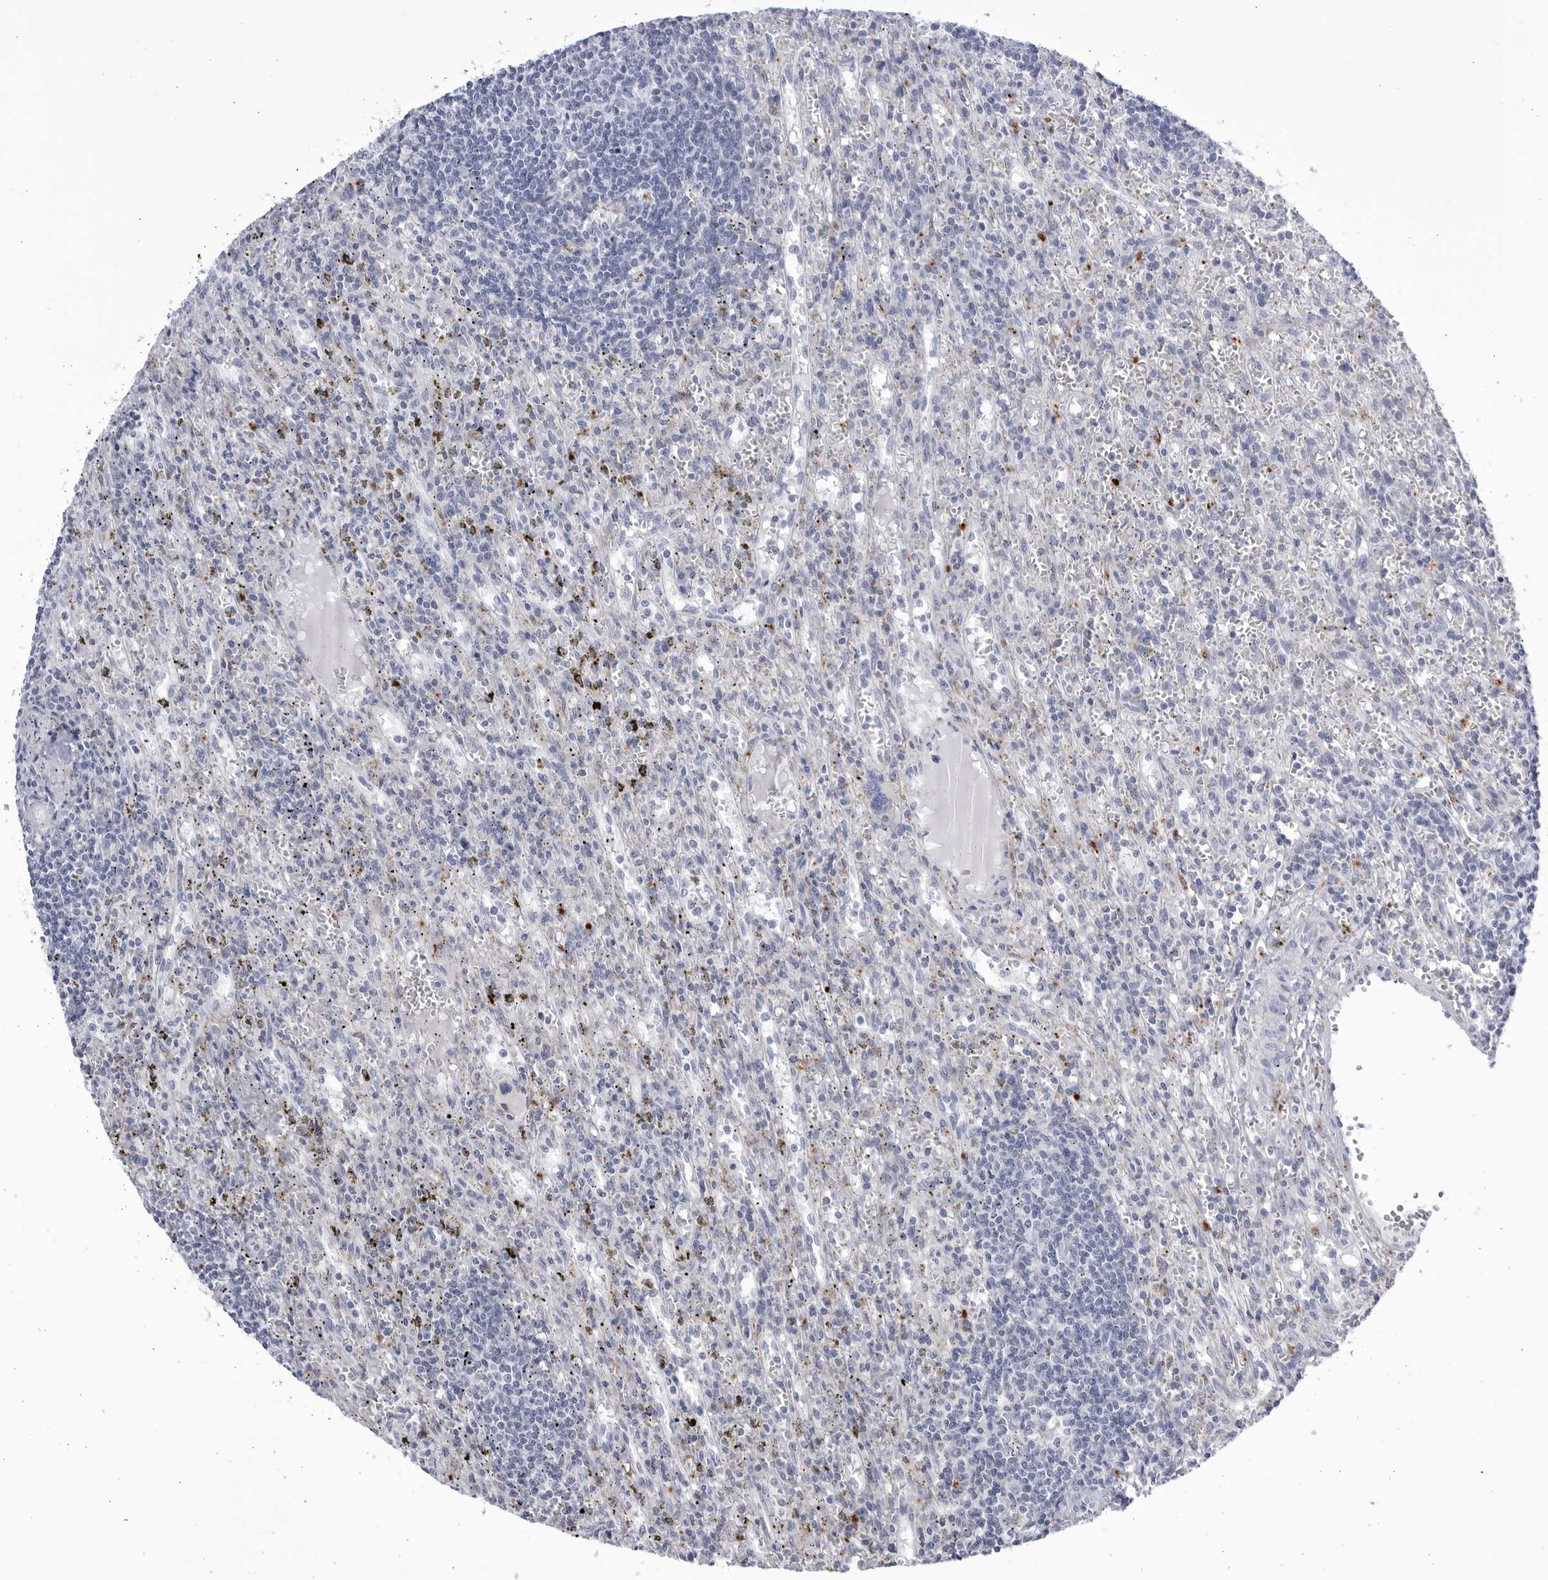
{"staining": {"intensity": "negative", "quantity": "none", "location": "none"}, "tissue": "lymphoma", "cell_type": "Tumor cells", "image_type": "cancer", "snomed": [{"axis": "morphology", "description": "Malignant lymphoma, non-Hodgkin's type, Low grade"}, {"axis": "topography", "description": "Spleen"}], "caption": "Tumor cells are negative for protein expression in human lymphoma.", "gene": "CCDC181", "patient": {"sex": "male", "age": 76}}